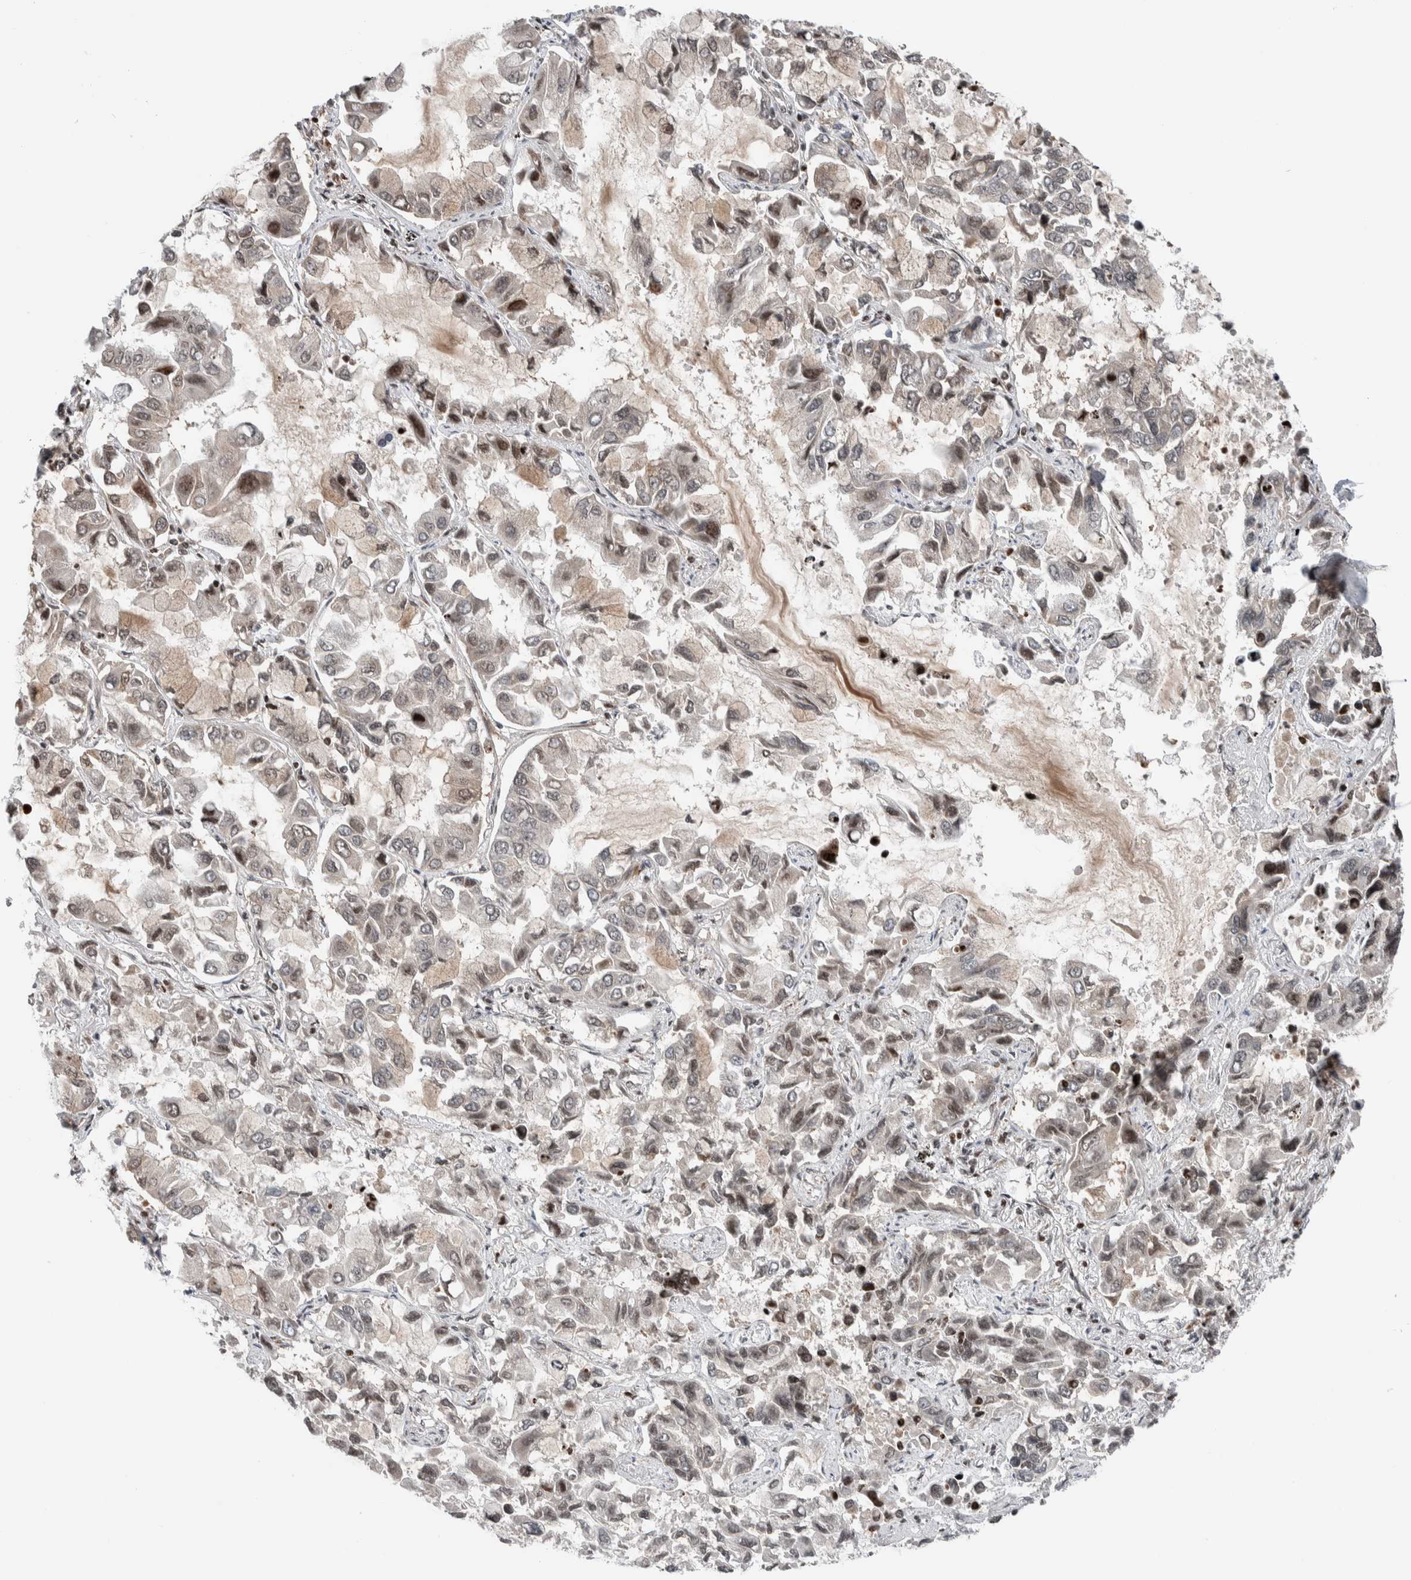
{"staining": {"intensity": "moderate", "quantity": "<25%", "location": "nuclear"}, "tissue": "lung cancer", "cell_type": "Tumor cells", "image_type": "cancer", "snomed": [{"axis": "morphology", "description": "Adenocarcinoma, NOS"}, {"axis": "topography", "description": "Lung"}], "caption": "Protein staining exhibits moderate nuclear staining in approximately <25% of tumor cells in adenocarcinoma (lung).", "gene": "NPLOC4", "patient": {"sex": "male", "age": 64}}